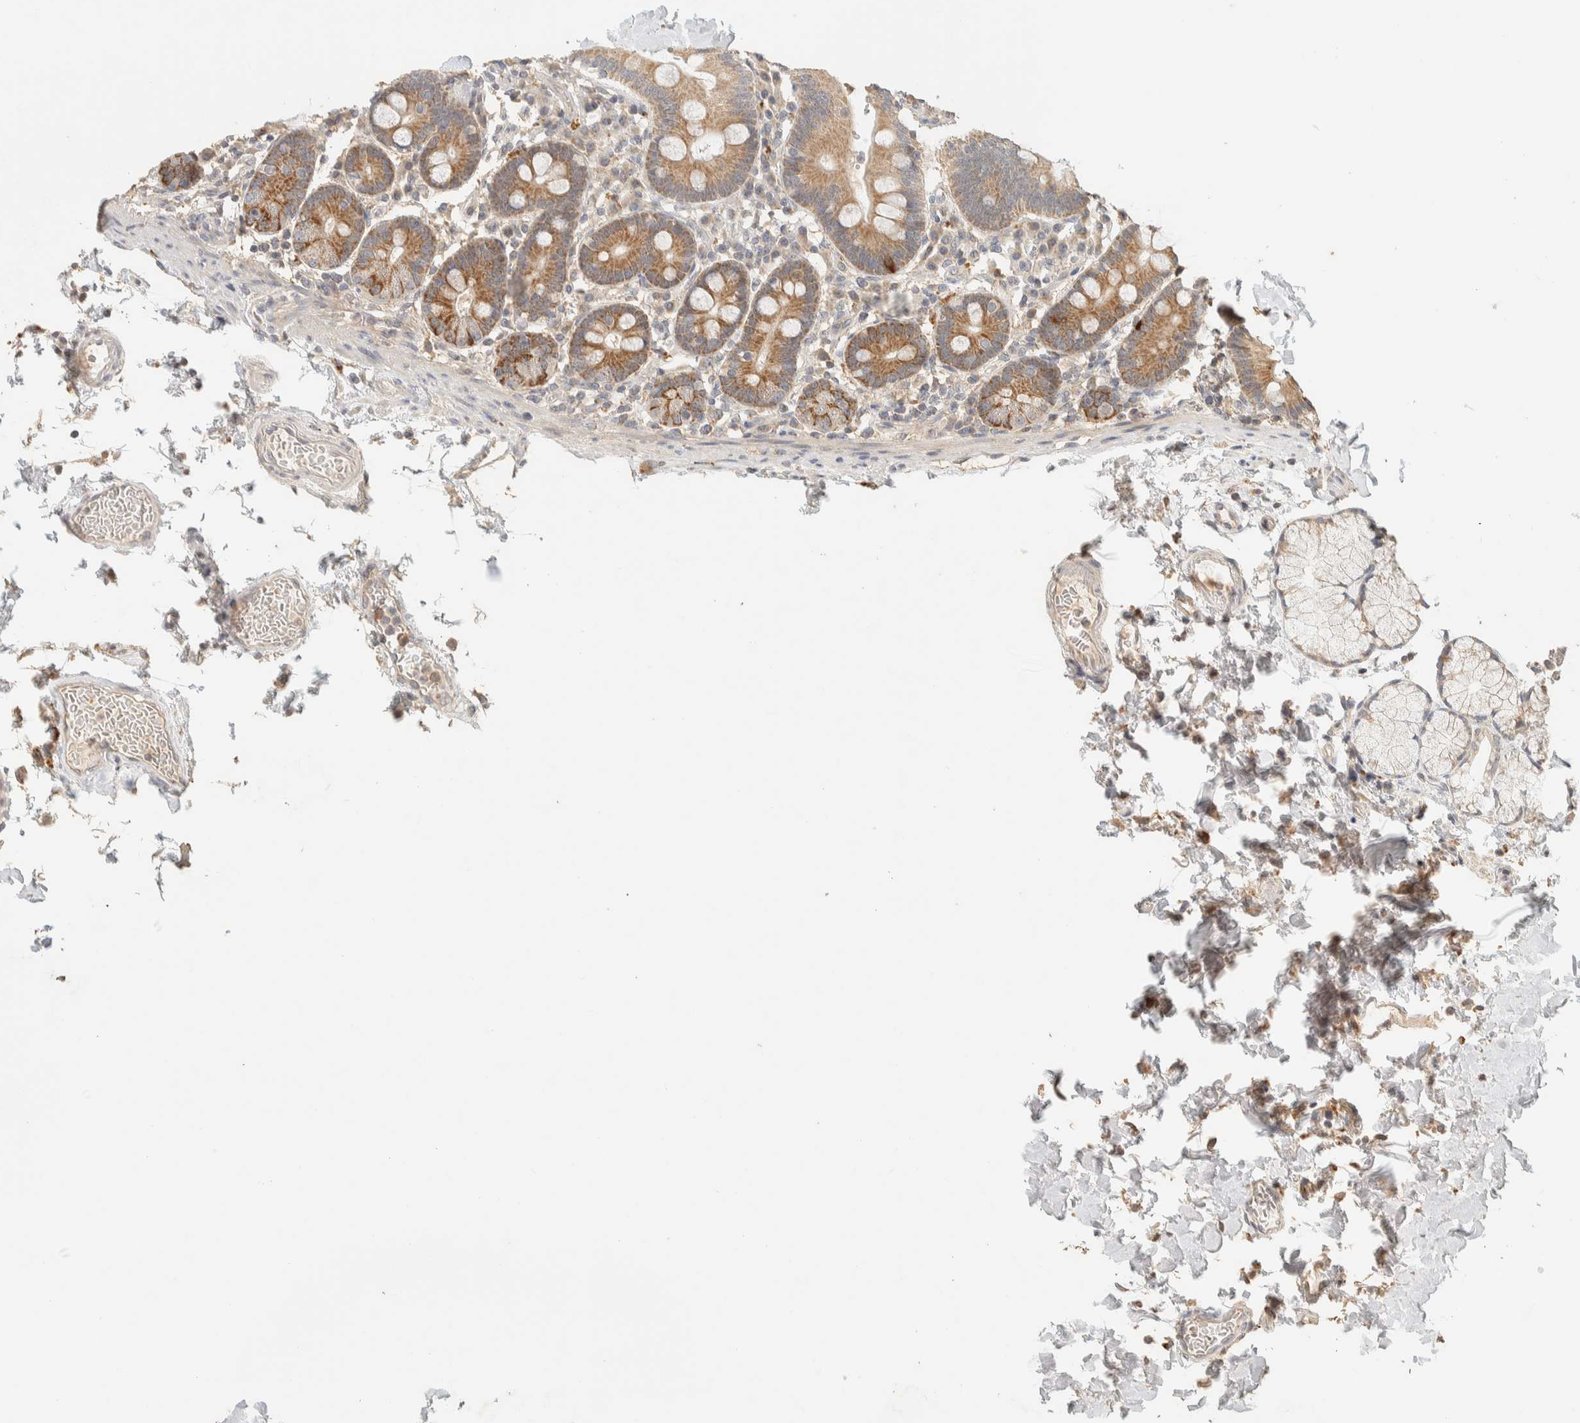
{"staining": {"intensity": "moderate", "quantity": ">75%", "location": "cytoplasmic/membranous"}, "tissue": "duodenum", "cell_type": "Glandular cells", "image_type": "normal", "snomed": [{"axis": "morphology", "description": "Normal tissue, NOS"}, {"axis": "topography", "description": "Small intestine, NOS"}], "caption": "DAB immunohistochemical staining of normal human duodenum demonstrates moderate cytoplasmic/membranous protein positivity in approximately >75% of glandular cells.", "gene": "ITPA", "patient": {"sex": "female", "age": 71}}